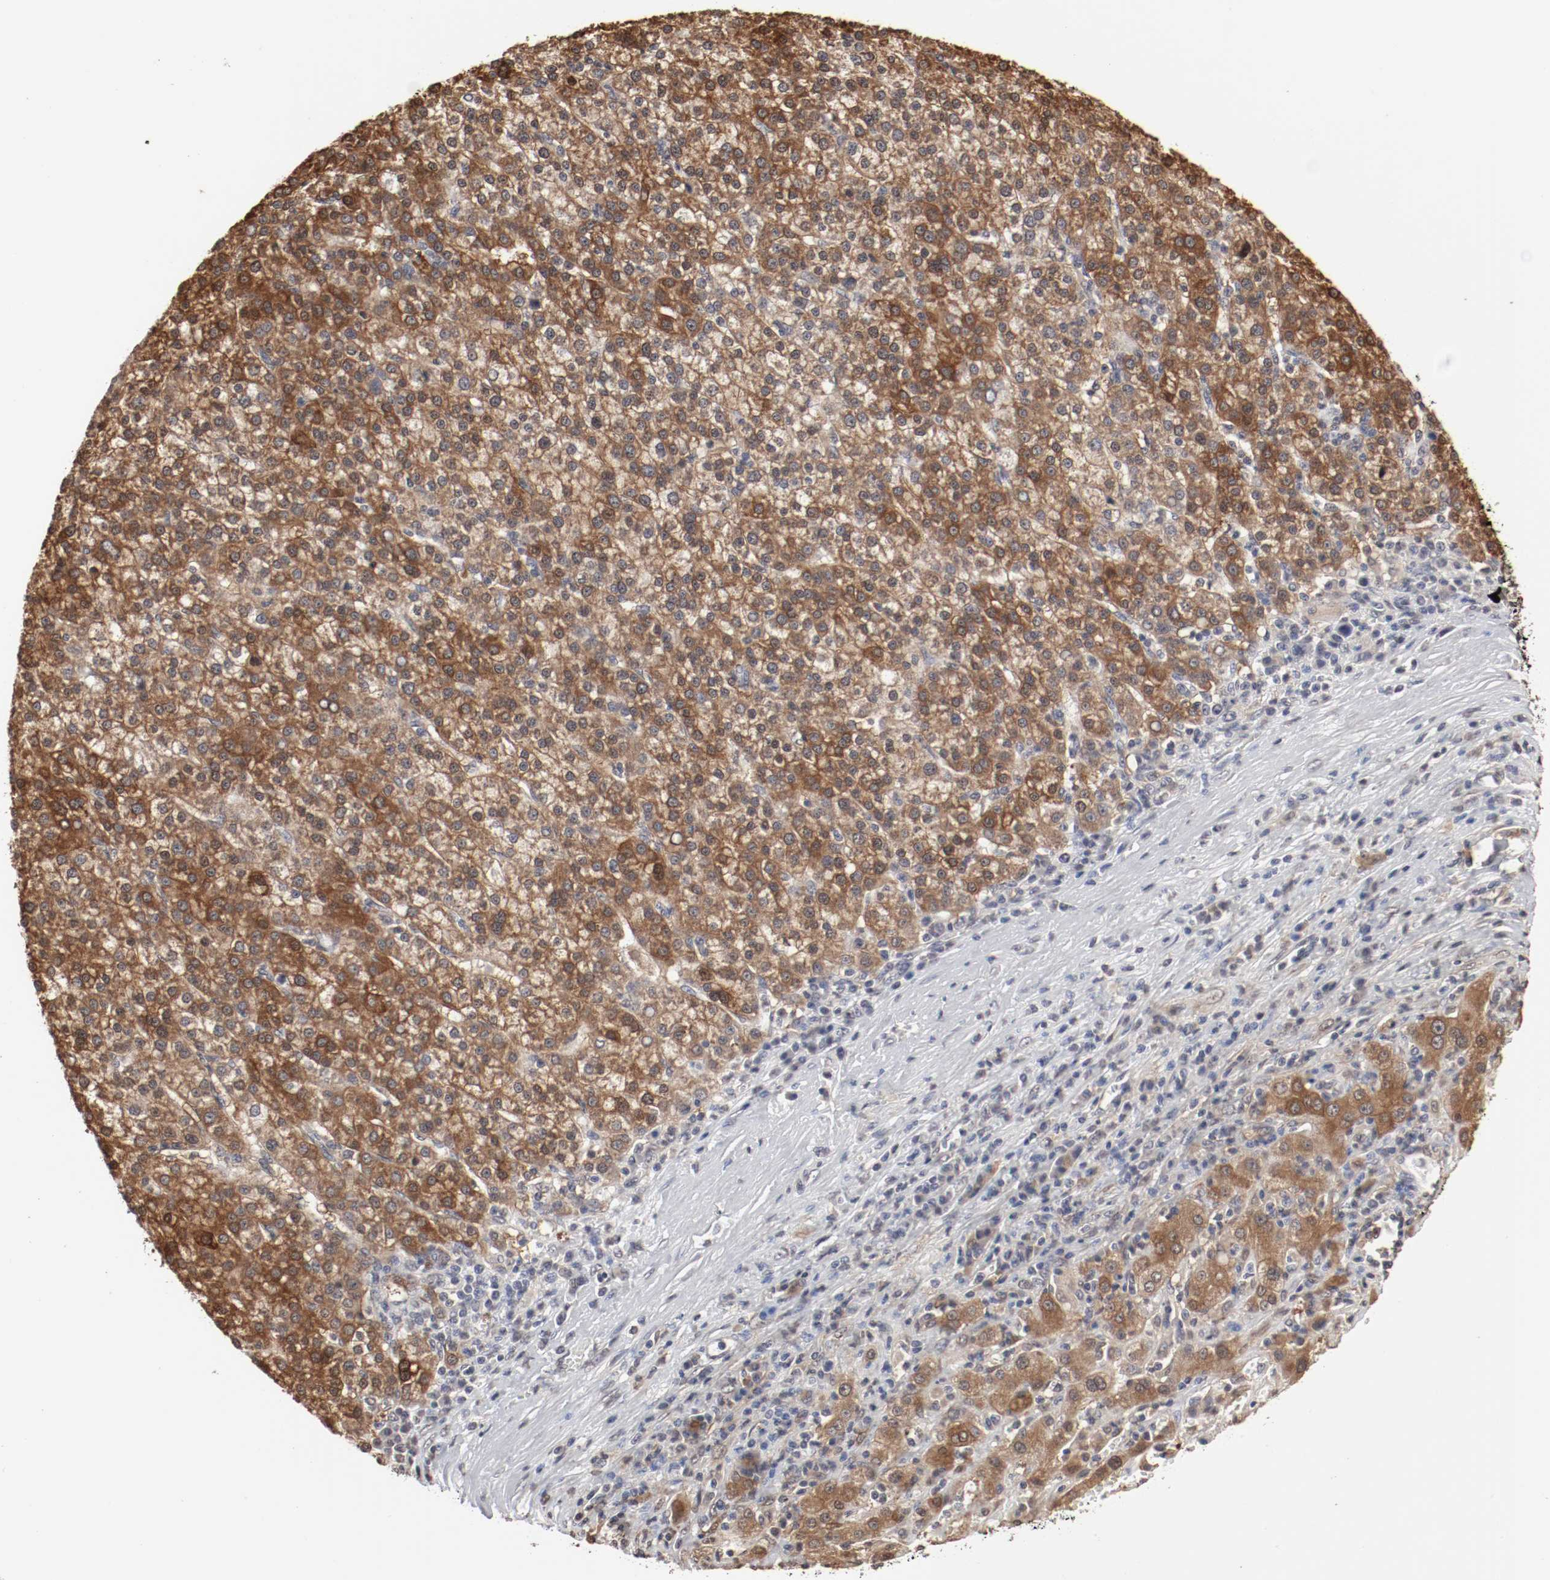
{"staining": {"intensity": "moderate", "quantity": ">75%", "location": "cytoplasmic/membranous,nuclear"}, "tissue": "liver cancer", "cell_type": "Tumor cells", "image_type": "cancer", "snomed": [{"axis": "morphology", "description": "Carcinoma, Hepatocellular, NOS"}, {"axis": "topography", "description": "Liver"}], "caption": "A photomicrograph showing moderate cytoplasmic/membranous and nuclear expression in about >75% of tumor cells in hepatocellular carcinoma (liver), as visualized by brown immunohistochemical staining.", "gene": "WASL", "patient": {"sex": "female", "age": 58}}